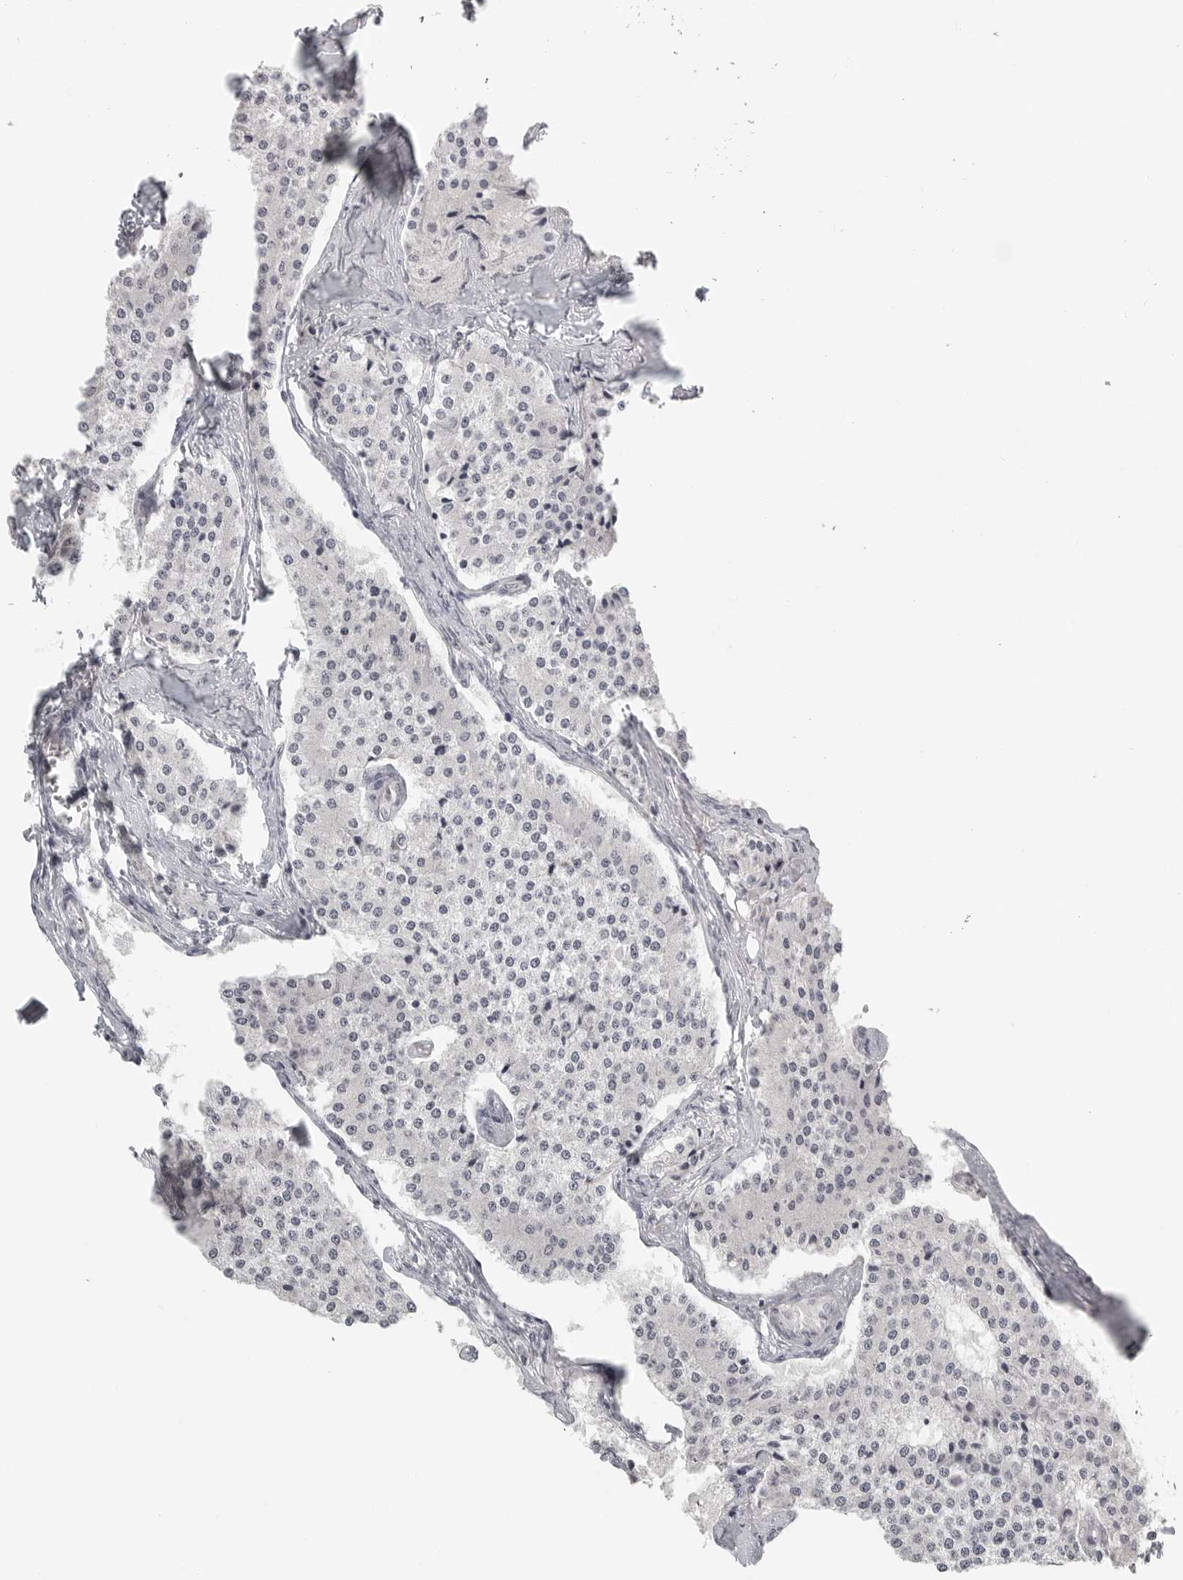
{"staining": {"intensity": "negative", "quantity": "none", "location": "none"}, "tissue": "carcinoid", "cell_type": "Tumor cells", "image_type": "cancer", "snomed": [{"axis": "morphology", "description": "Carcinoid, malignant, NOS"}, {"axis": "topography", "description": "Colon"}], "caption": "An immunohistochemistry (IHC) photomicrograph of carcinoid is shown. There is no staining in tumor cells of carcinoid.", "gene": "BPIFA1", "patient": {"sex": "female", "age": 52}}